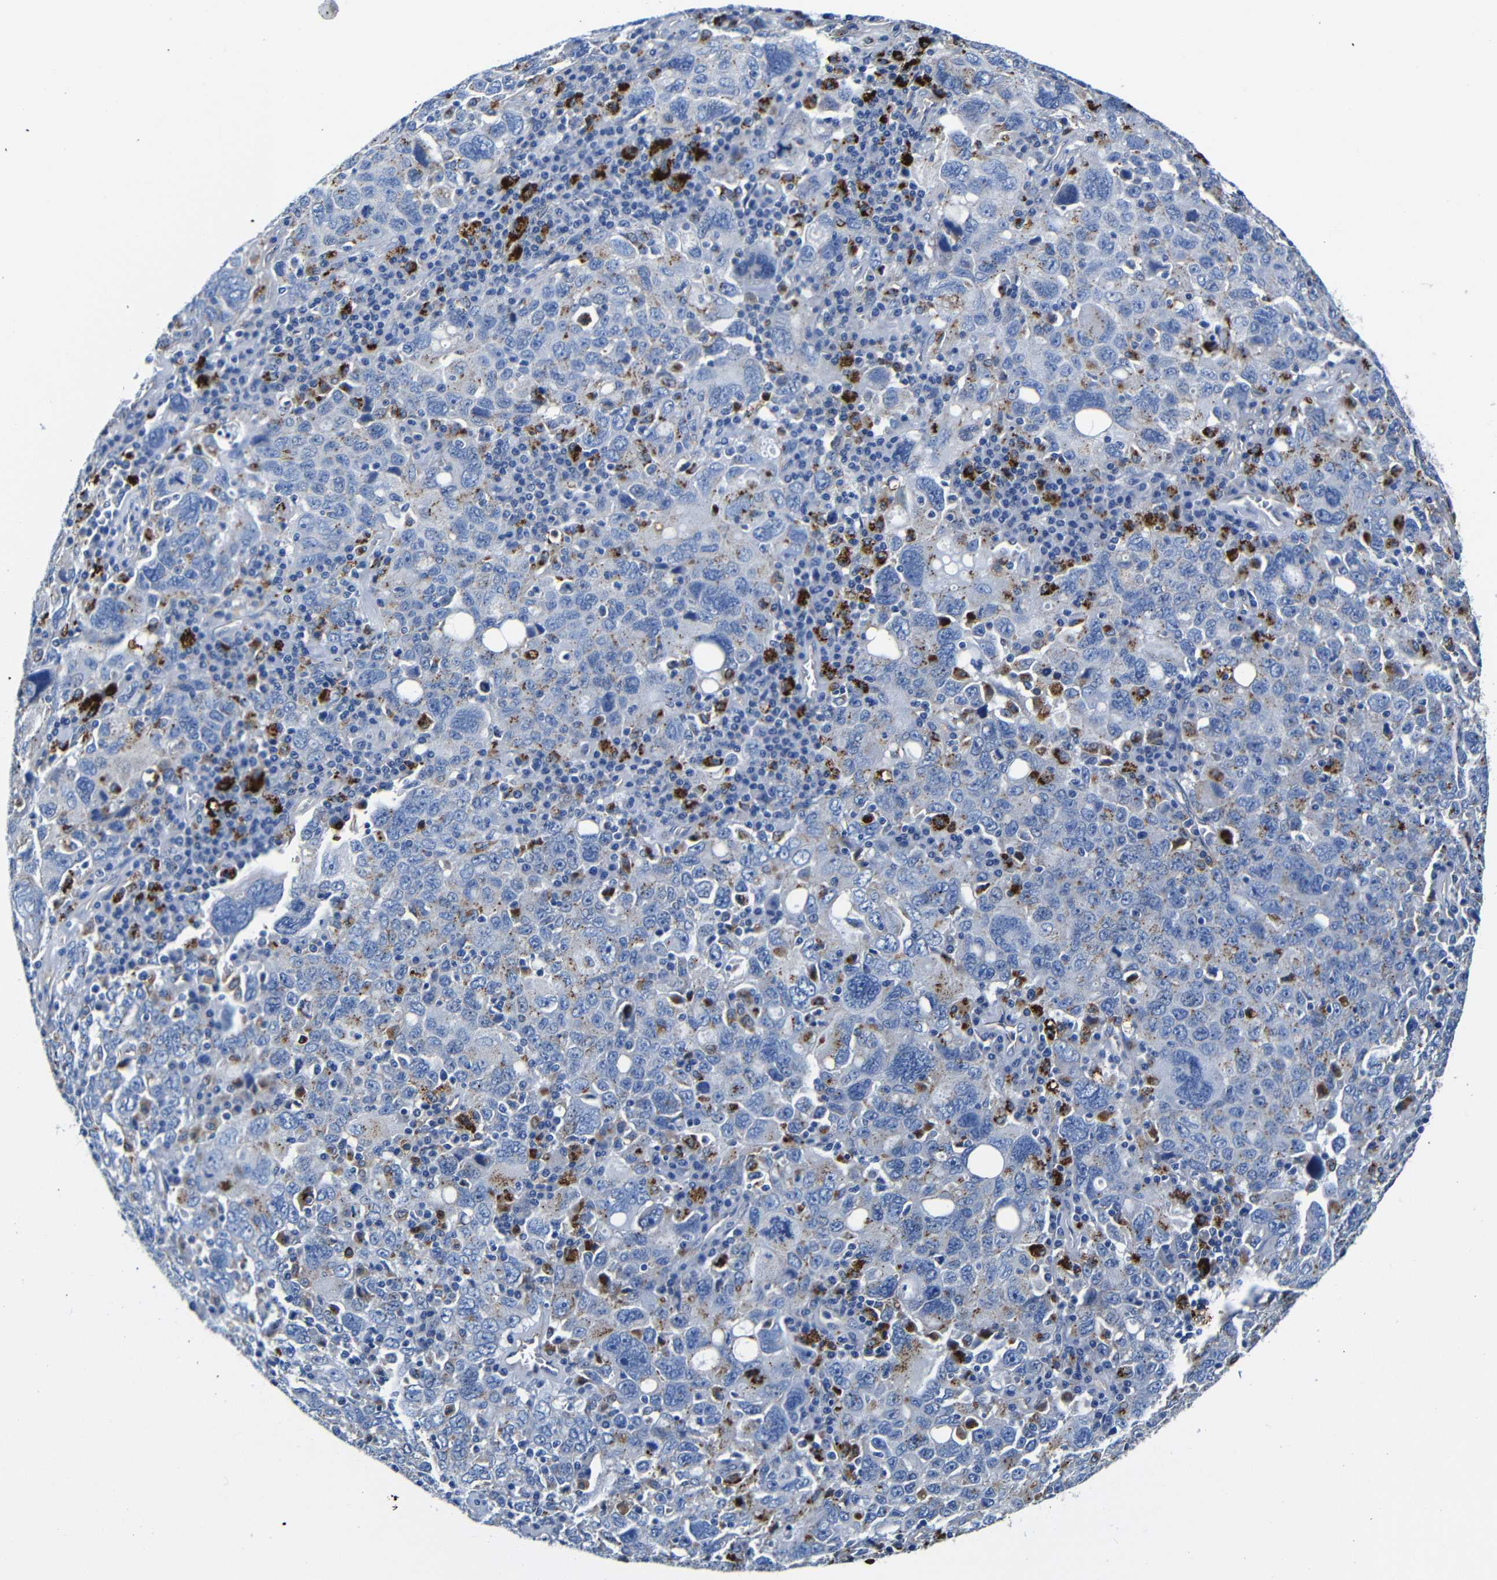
{"staining": {"intensity": "negative", "quantity": "none", "location": "none"}, "tissue": "ovarian cancer", "cell_type": "Tumor cells", "image_type": "cancer", "snomed": [{"axis": "morphology", "description": "Carcinoma, endometroid"}, {"axis": "topography", "description": "Ovary"}], "caption": "Tumor cells are negative for protein expression in human ovarian cancer (endometroid carcinoma).", "gene": "GIMAP2", "patient": {"sex": "female", "age": 62}}